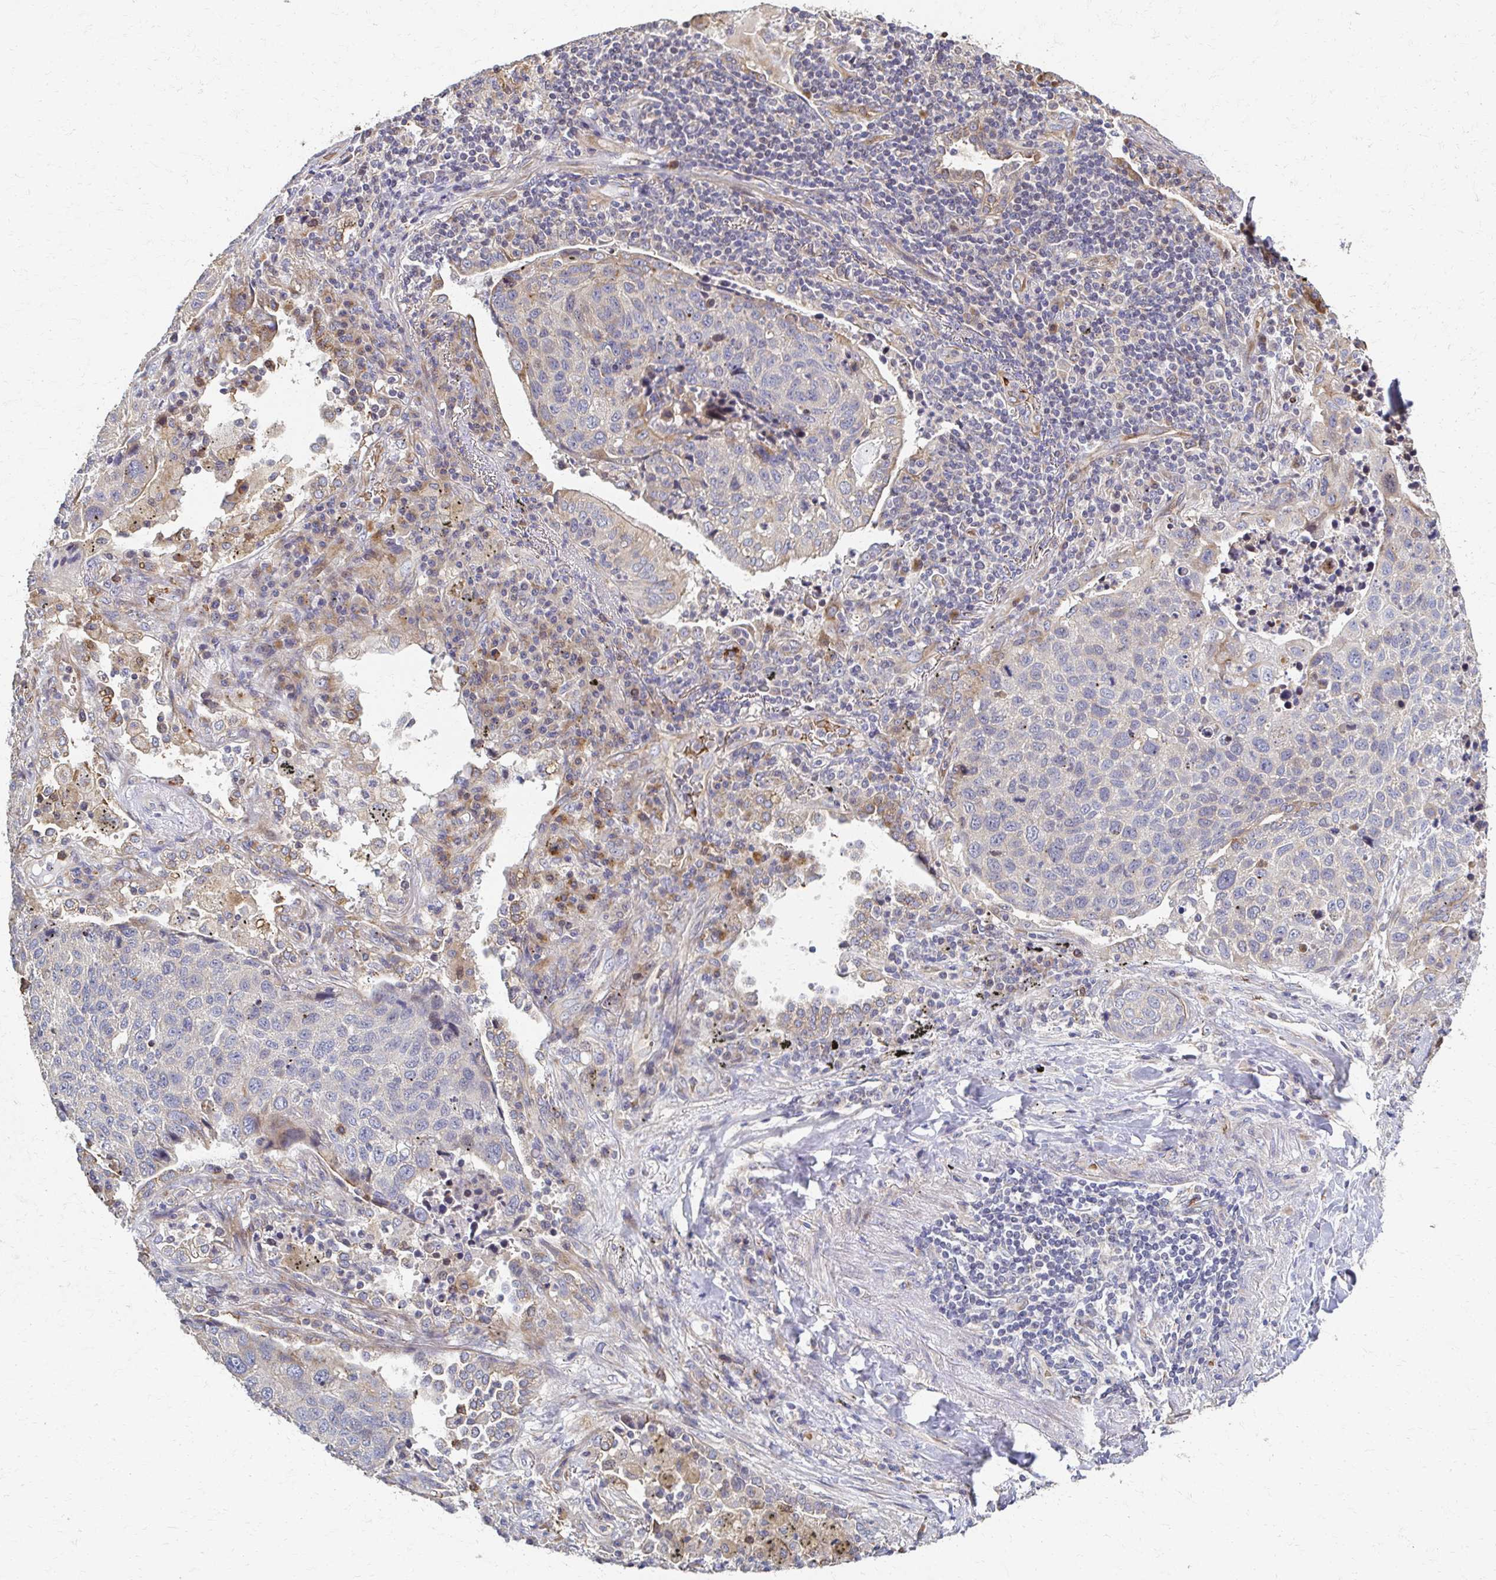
{"staining": {"intensity": "weak", "quantity": "<25%", "location": "cytoplasmic/membranous"}, "tissue": "lung cancer", "cell_type": "Tumor cells", "image_type": "cancer", "snomed": [{"axis": "morphology", "description": "Squamous cell carcinoma, NOS"}, {"axis": "topography", "description": "Lymph node"}, {"axis": "topography", "description": "Lung"}], "caption": "DAB immunohistochemical staining of squamous cell carcinoma (lung) displays no significant positivity in tumor cells.", "gene": "SKA2", "patient": {"sex": "male", "age": 61}}